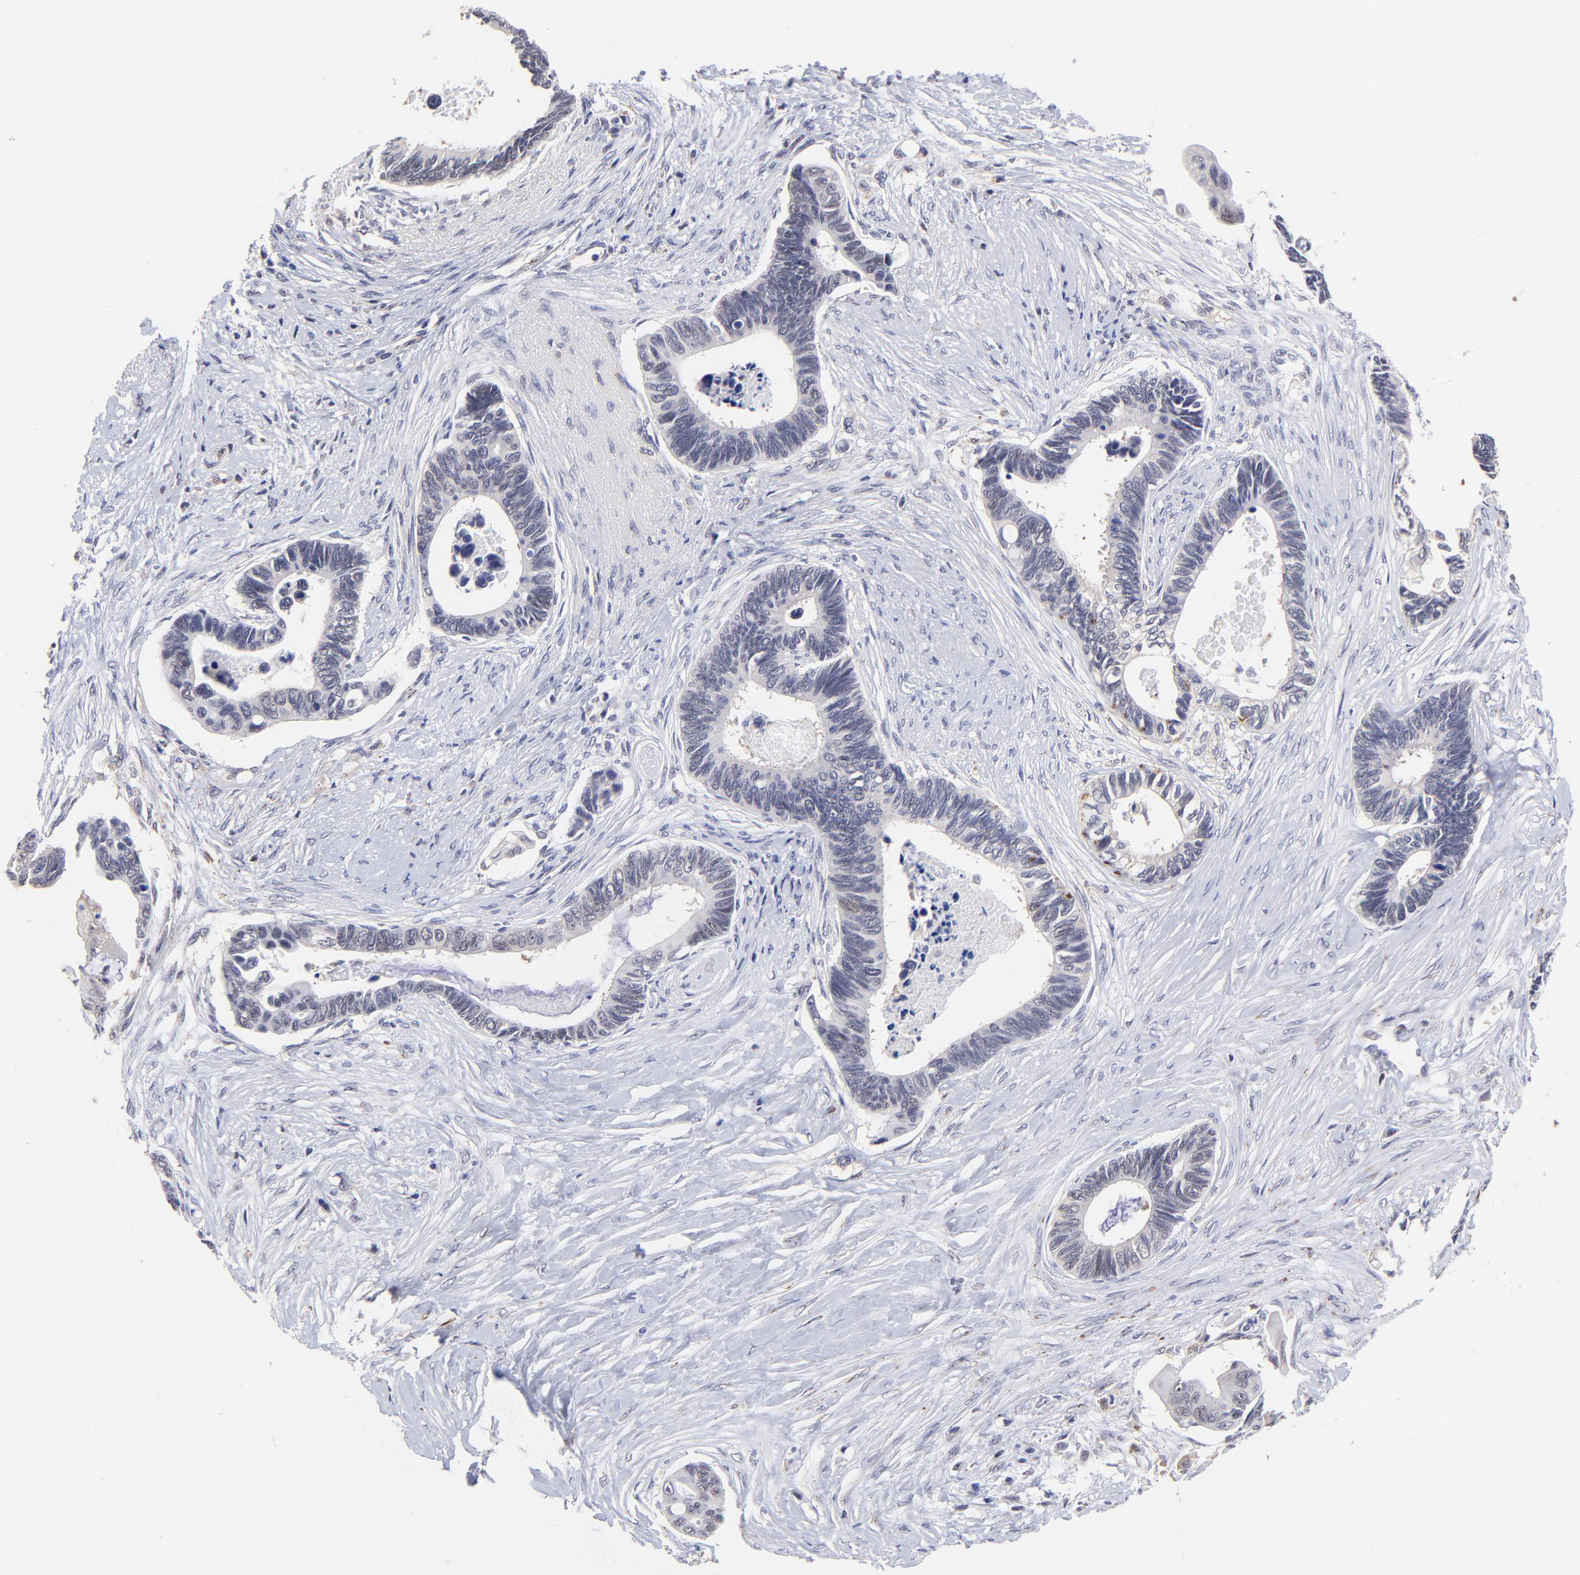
{"staining": {"intensity": "negative", "quantity": "none", "location": "none"}, "tissue": "pancreatic cancer", "cell_type": "Tumor cells", "image_type": "cancer", "snomed": [{"axis": "morphology", "description": "Adenocarcinoma, NOS"}, {"axis": "topography", "description": "Pancreas"}], "caption": "High magnification brightfield microscopy of pancreatic cancer stained with DAB (3,3'-diaminobenzidine) (brown) and counterstained with hematoxylin (blue): tumor cells show no significant expression. (Stains: DAB (3,3'-diaminobenzidine) immunohistochemistry (IHC) with hematoxylin counter stain, Microscopy: brightfield microscopy at high magnification).", "gene": "ZNF747", "patient": {"sex": "female", "age": 70}}